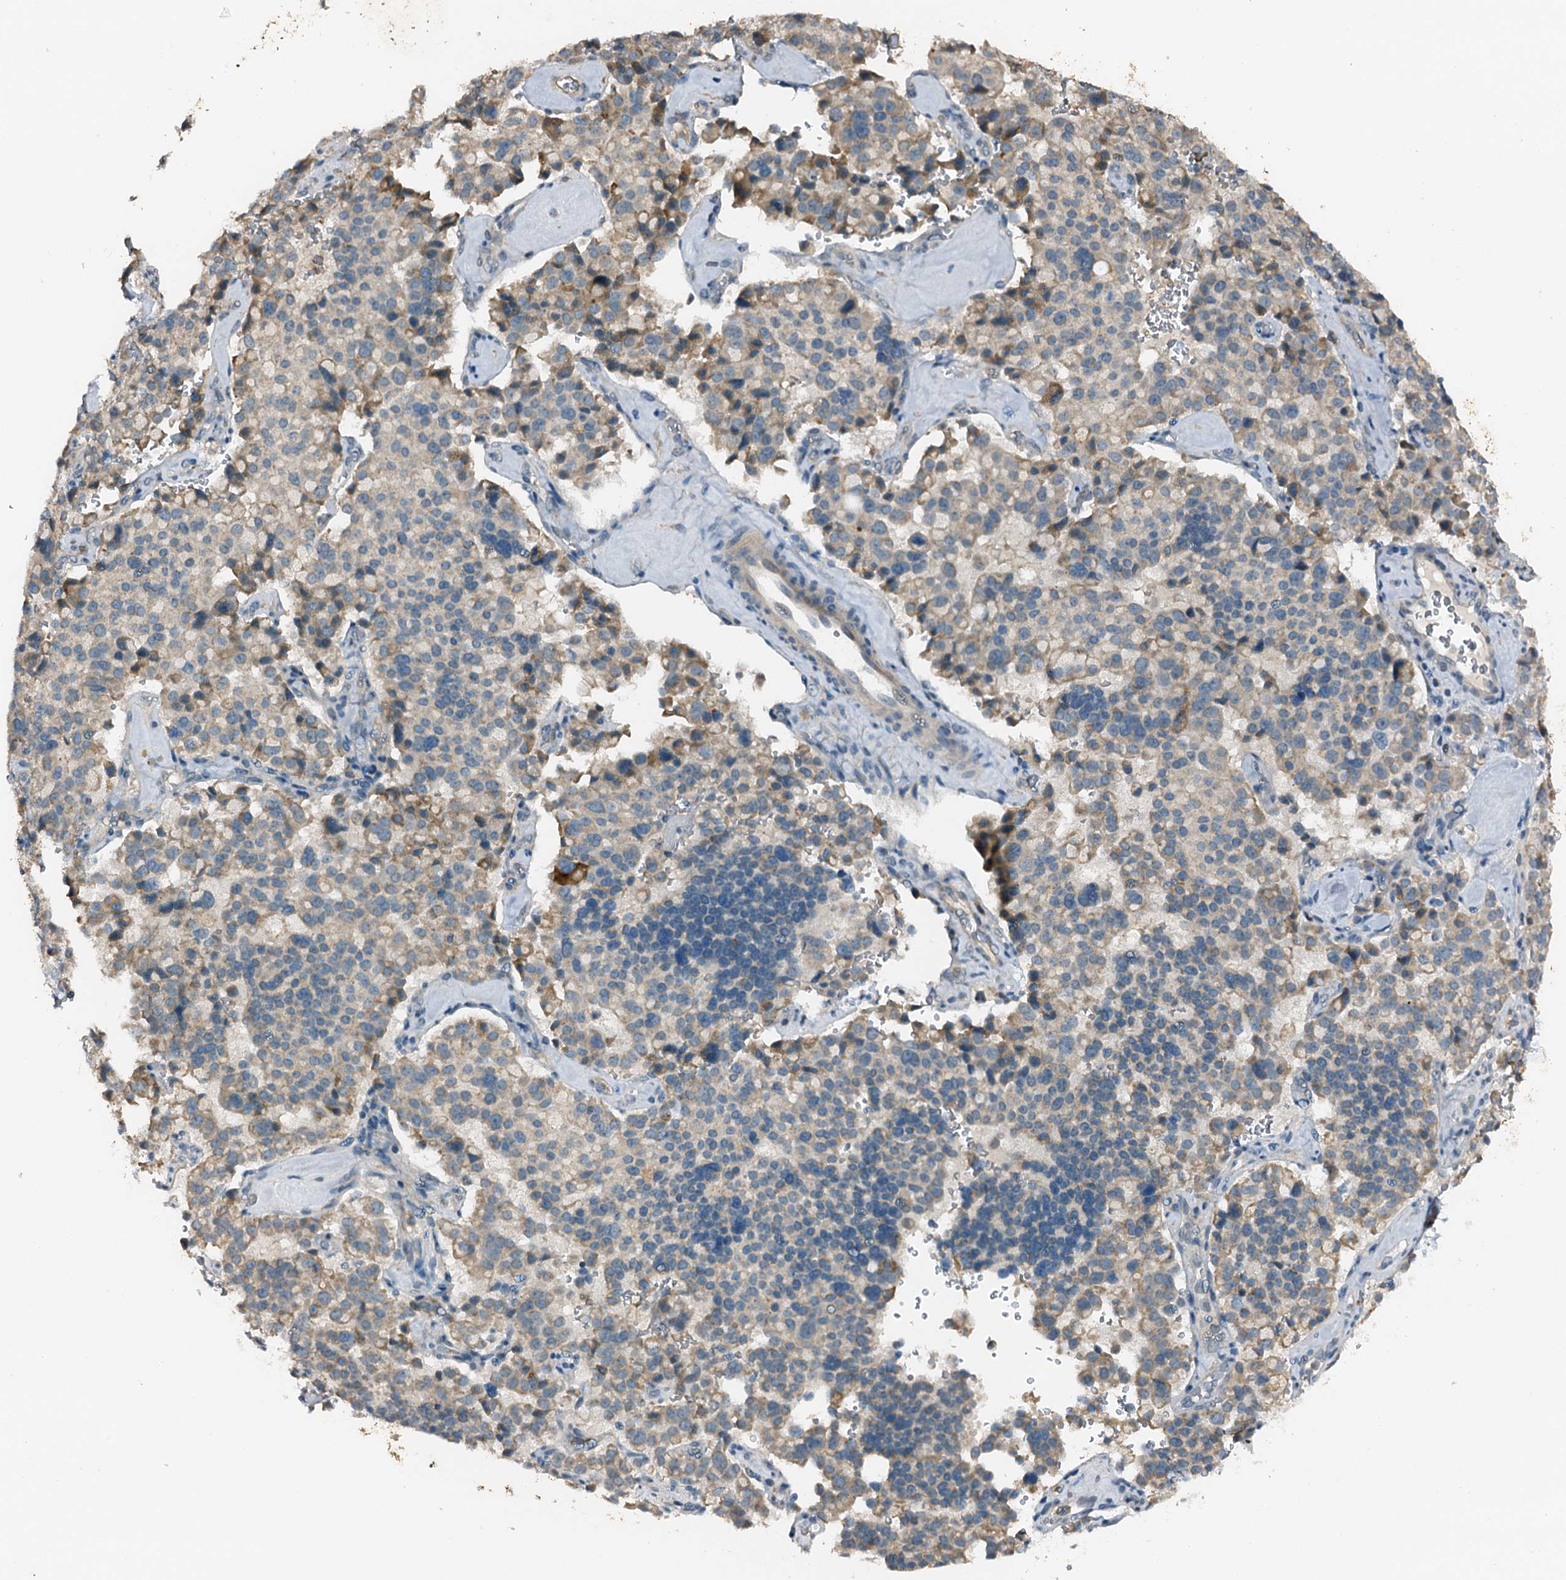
{"staining": {"intensity": "weak", "quantity": "<25%", "location": "cytoplasmic/membranous"}, "tissue": "pancreatic cancer", "cell_type": "Tumor cells", "image_type": "cancer", "snomed": [{"axis": "morphology", "description": "Adenocarcinoma, NOS"}, {"axis": "topography", "description": "Pancreas"}], "caption": "DAB (3,3'-diaminobenzidine) immunohistochemical staining of human pancreatic cancer (adenocarcinoma) reveals no significant staining in tumor cells.", "gene": "ZNF606", "patient": {"sex": "male", "age": 65}}